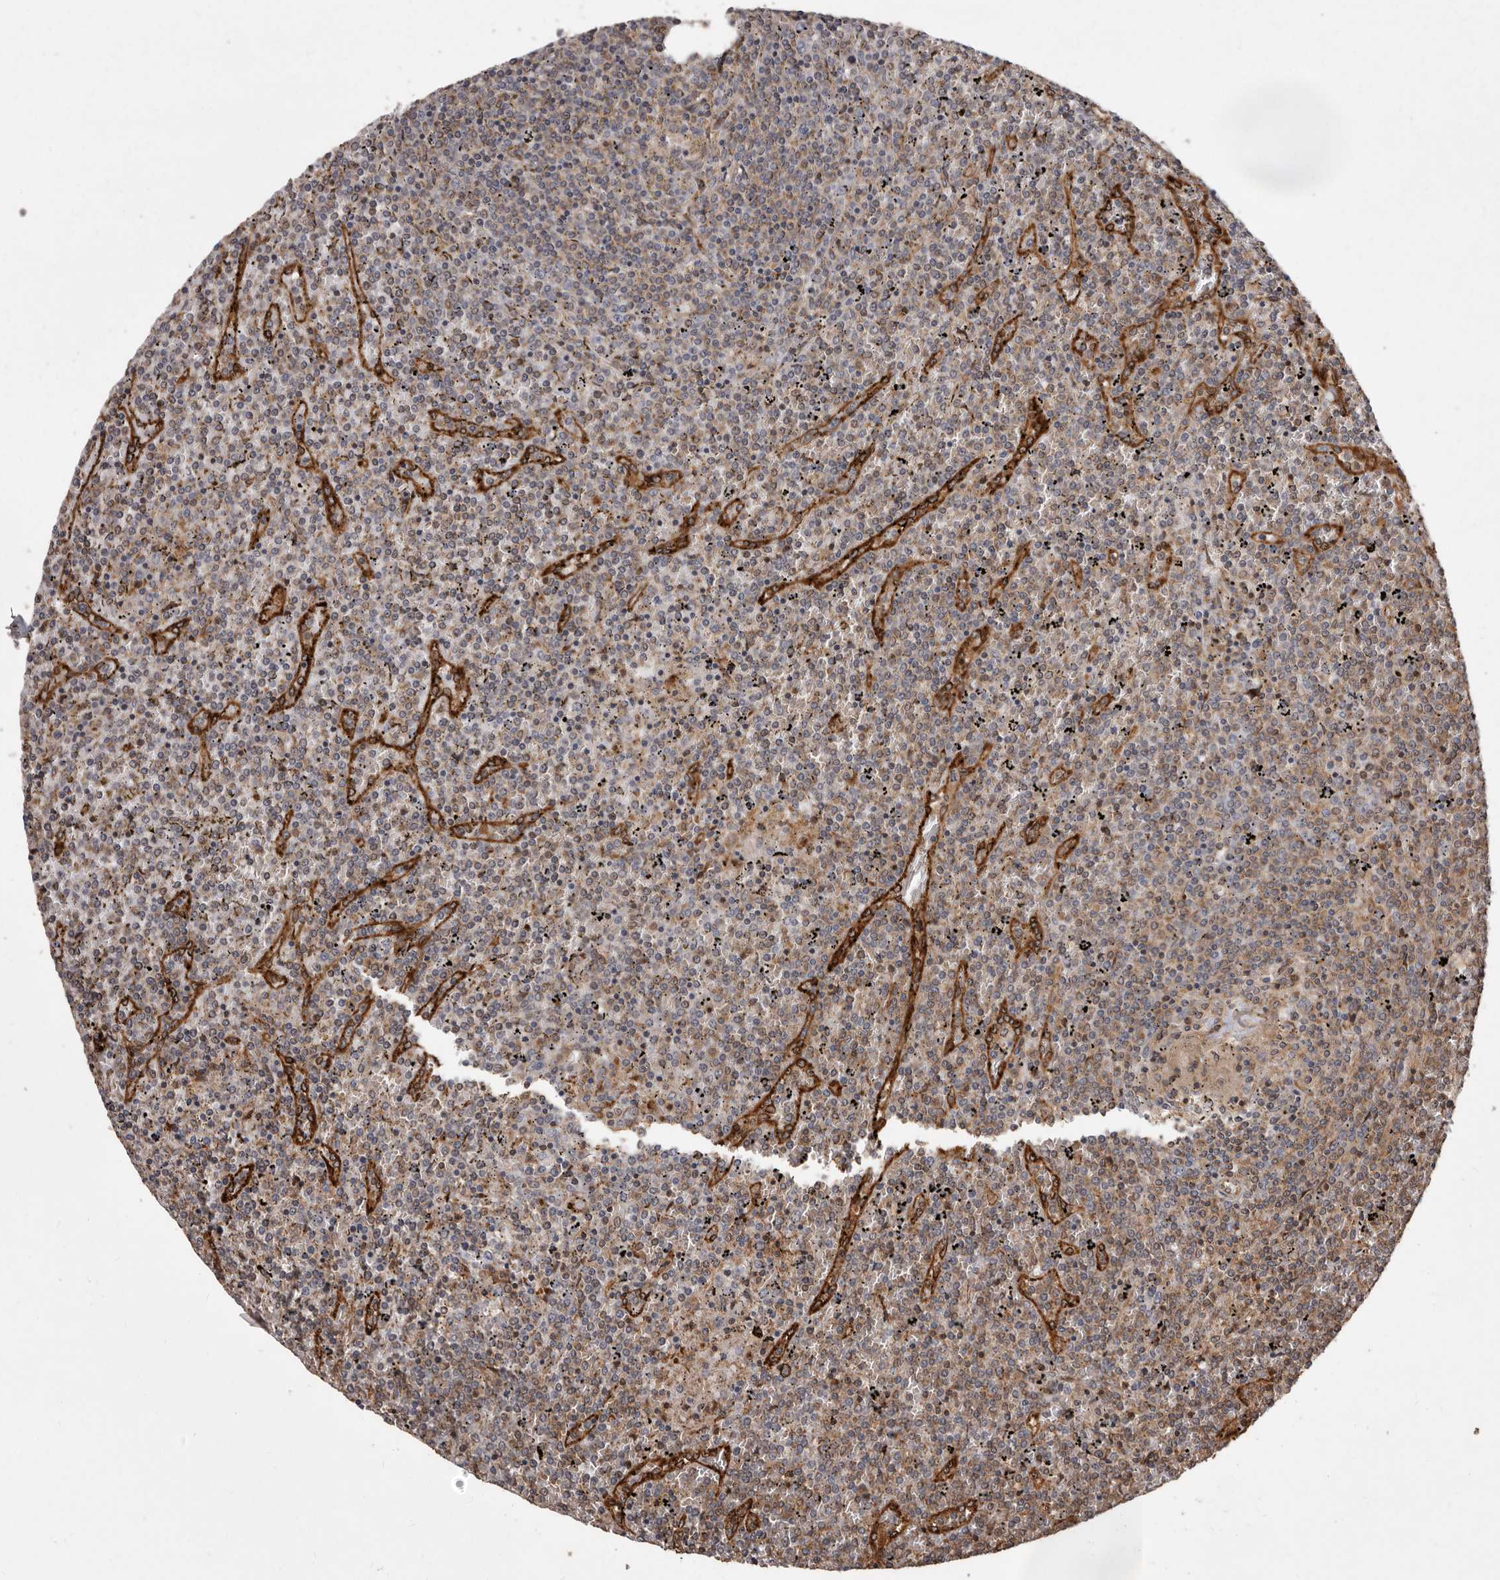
{"staining": {"intensity": "weak", "quantity": "<25%", "location": "cytoplasmic/membranous"}, "tissue": "lymphoma", "cell_type": "Tumor cells", "image_type": "cancer", "snomed": [{"axis": "morphology", "description": "Malignant lymphoma, non-Hodgkin's type, Low grade"}, {"axis": "topography", "description": "Spleen"}], "caption": "Human lymphoma stained for a protein using immunohistochemistry demonstrates no positivity in tumor cells.", "gene": "FLAD1", "patient": {"sex": "female", "age": 19}}